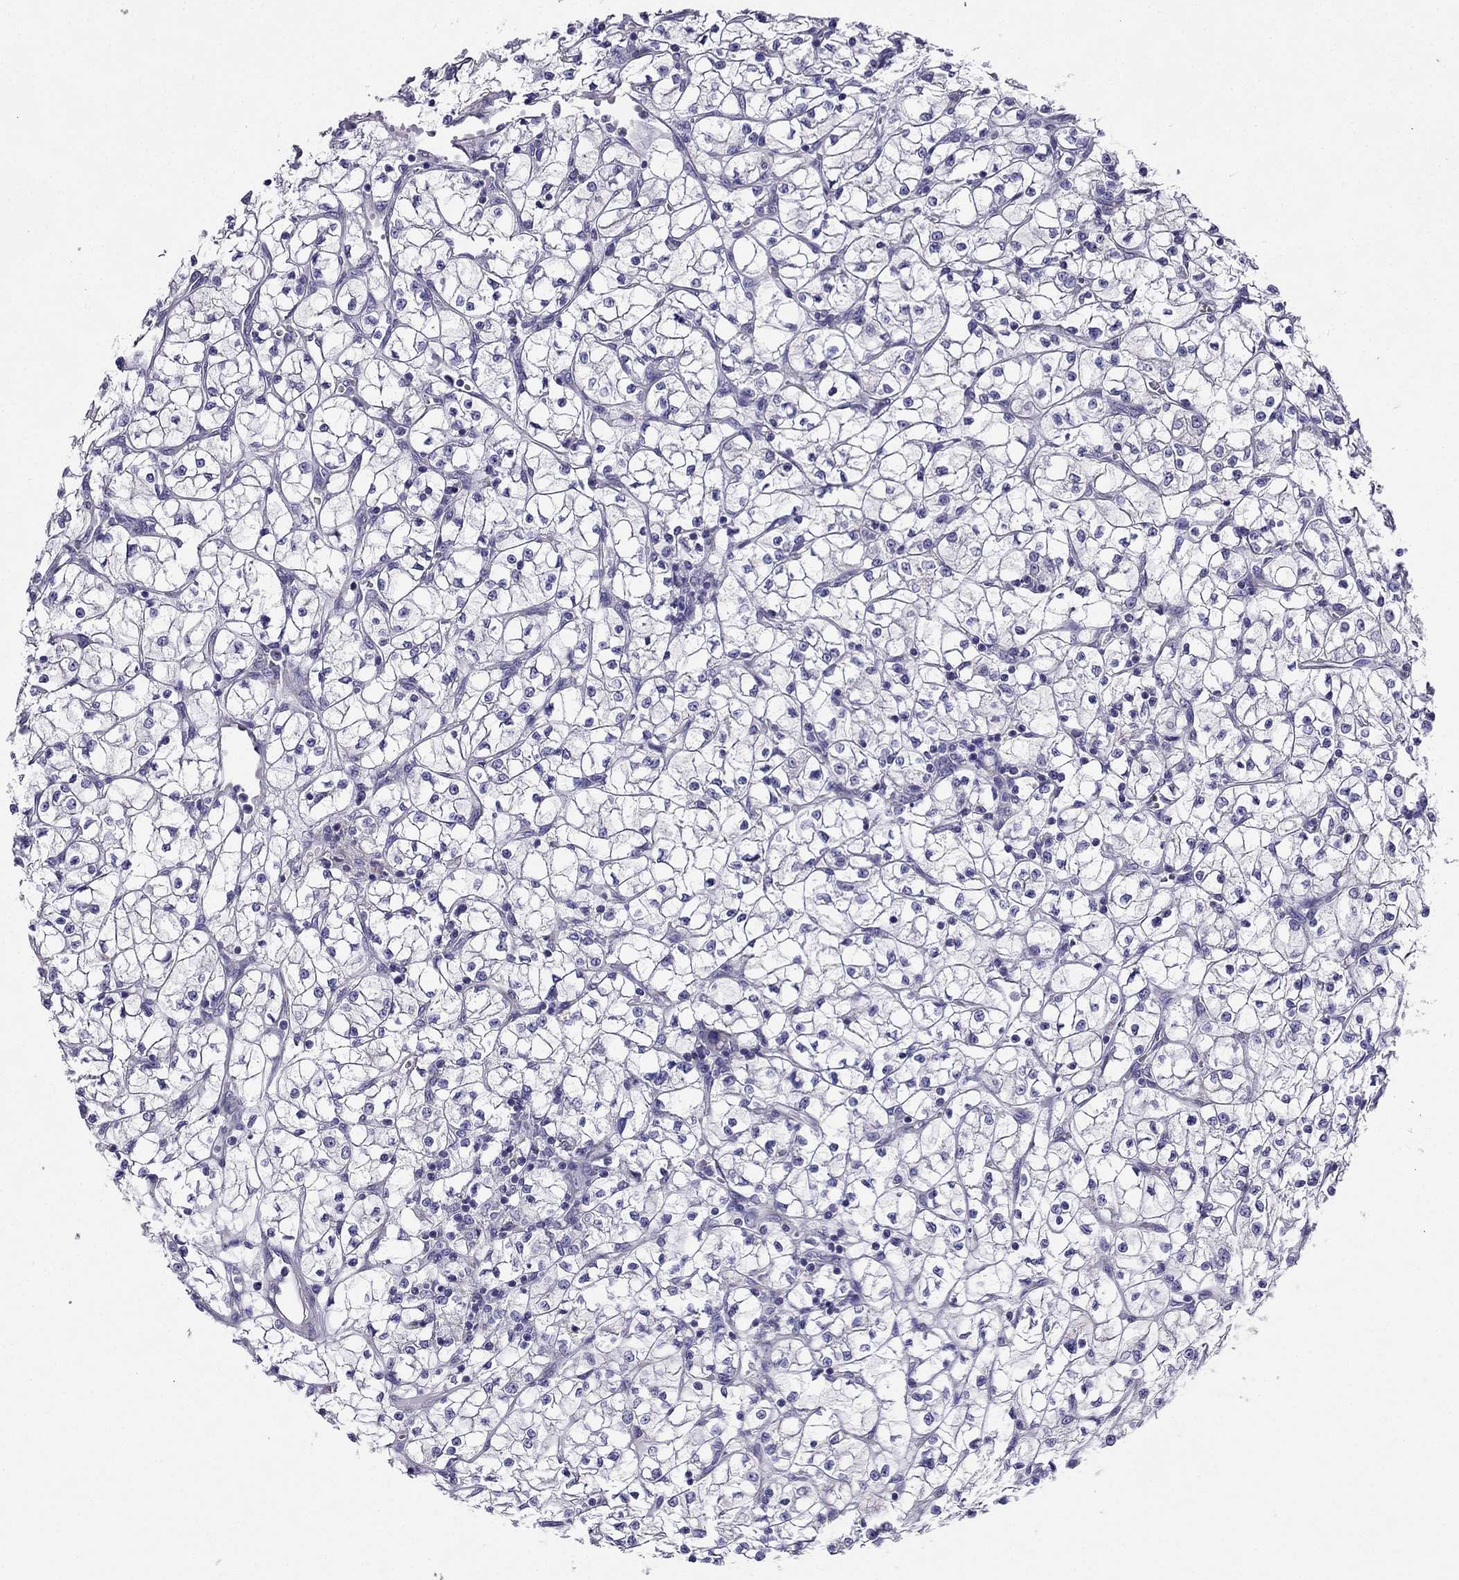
{"staining": {"intensity": "negative", "quantity": "none", "location": "none"}, "tissue": "renal cancer", "cell_type": "Tumor cells", "image_type": "cancer", "snomed": [{"axis": "morphology", "description": "Adenocarcinoma, NOS"}, {"axis": "topography", "description": "Kidney"}], "caption": "Immunohistochemical staining of renal adenocarcinoma shows no significant staining in tumor cells. (Stains: DAB immunohistochemistry (IHC) with hematoxylin counter stain, Microscopy: brightfield microscopy at high magnification).", "gene": "KIF5A", "patient": {"sex": "female", "age": 64}}